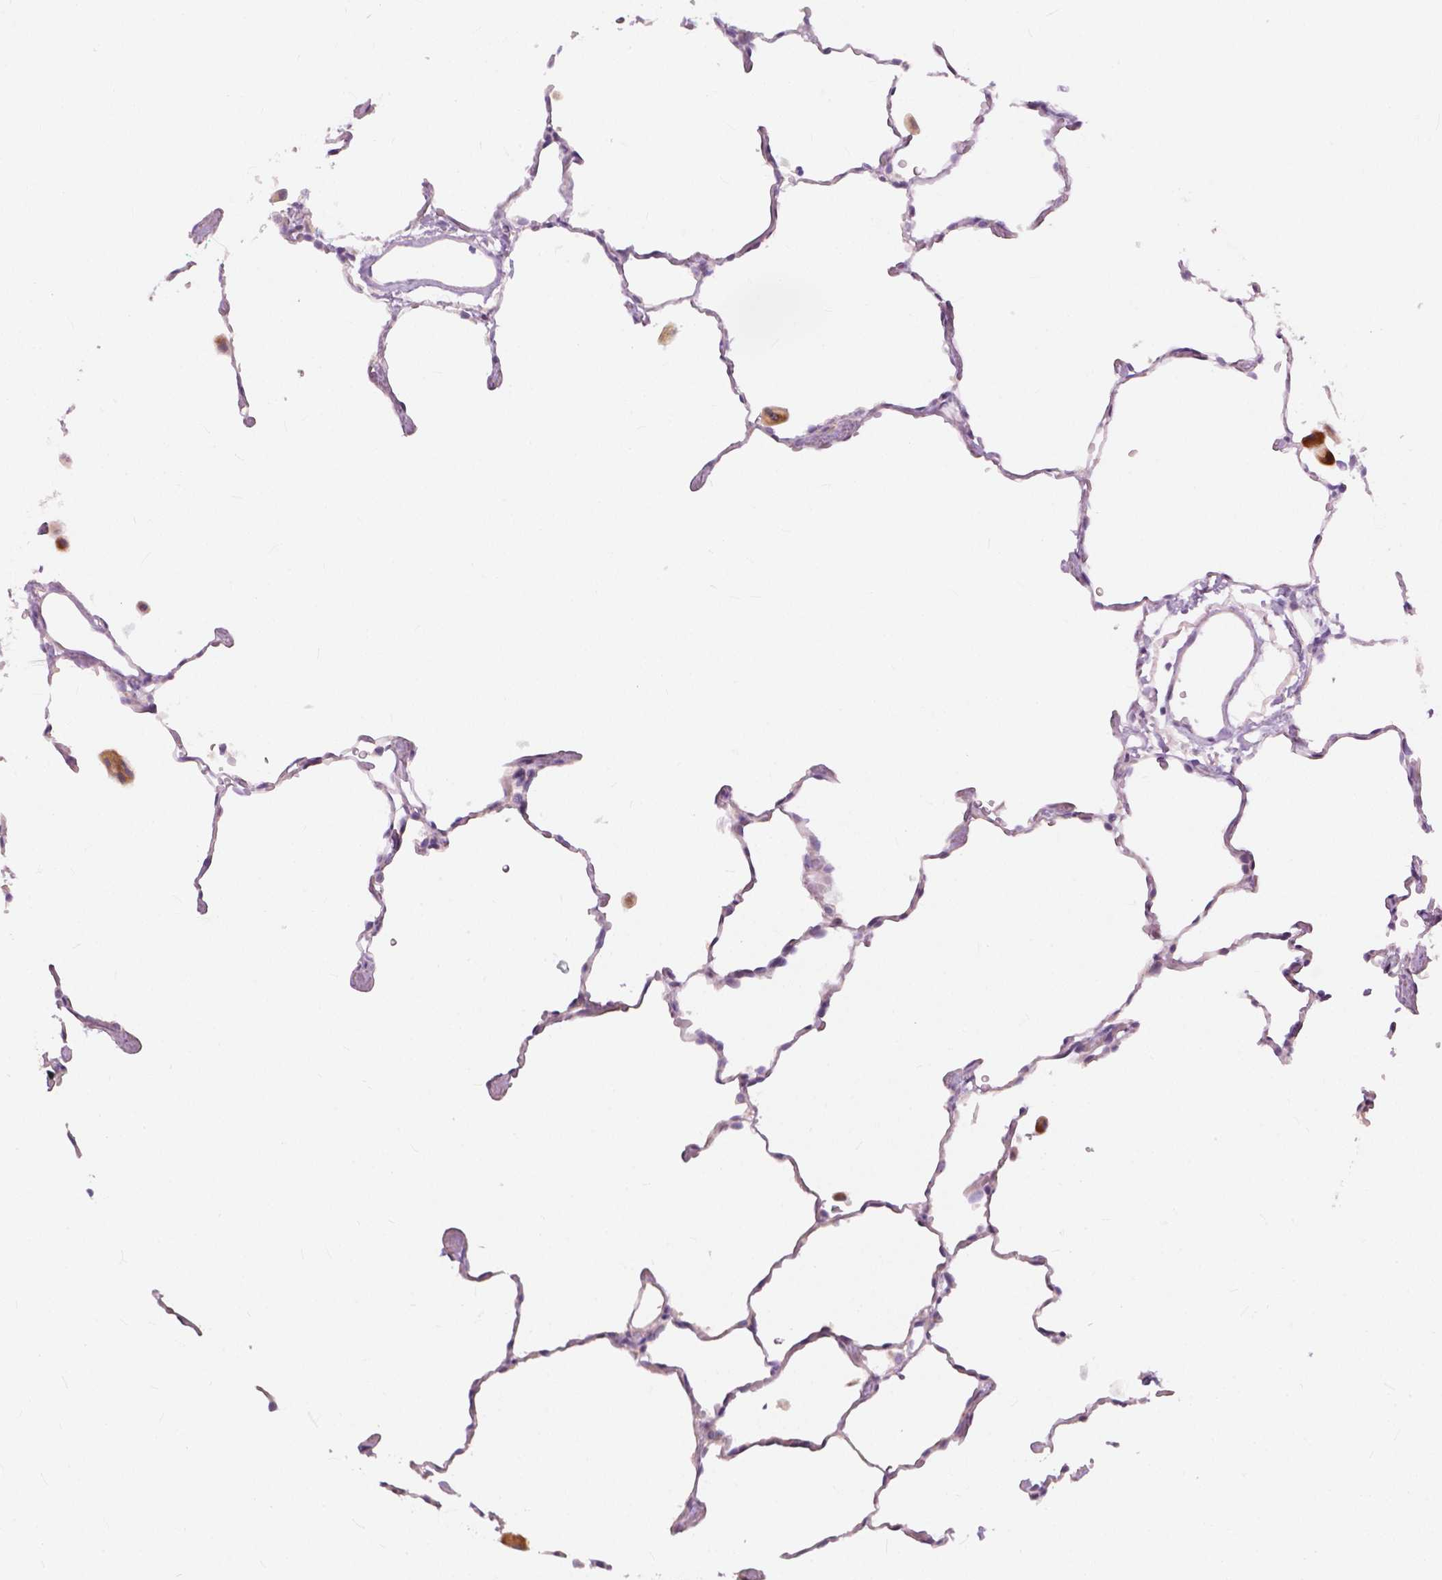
{"staining": {"intensity": "moderate", "quantity": "<25%", "location": "cytoplasmic/membranous"}, "tissue": "lung", "cell_type": "Alveolar cells", "image_type": "normal", "snomed": [{"axis": "morphology", "description": "Normal tissue, NOS"}, {"axis": "topography", "description": "Lung"}], "caption": "Immunohistochemistry (DAB) staining of normal lung demonstrates moderate cytoplasmic/membranous protein staining in about <25% of alveolar cells. (Stains: DAB (3,3'-diaminobenzidine) in brown, nuclei in blue, Microscopy: brightfield microscopy at high magnification).", "gene": "MORN1", "patient": {"sex": "female", "age": 47}}